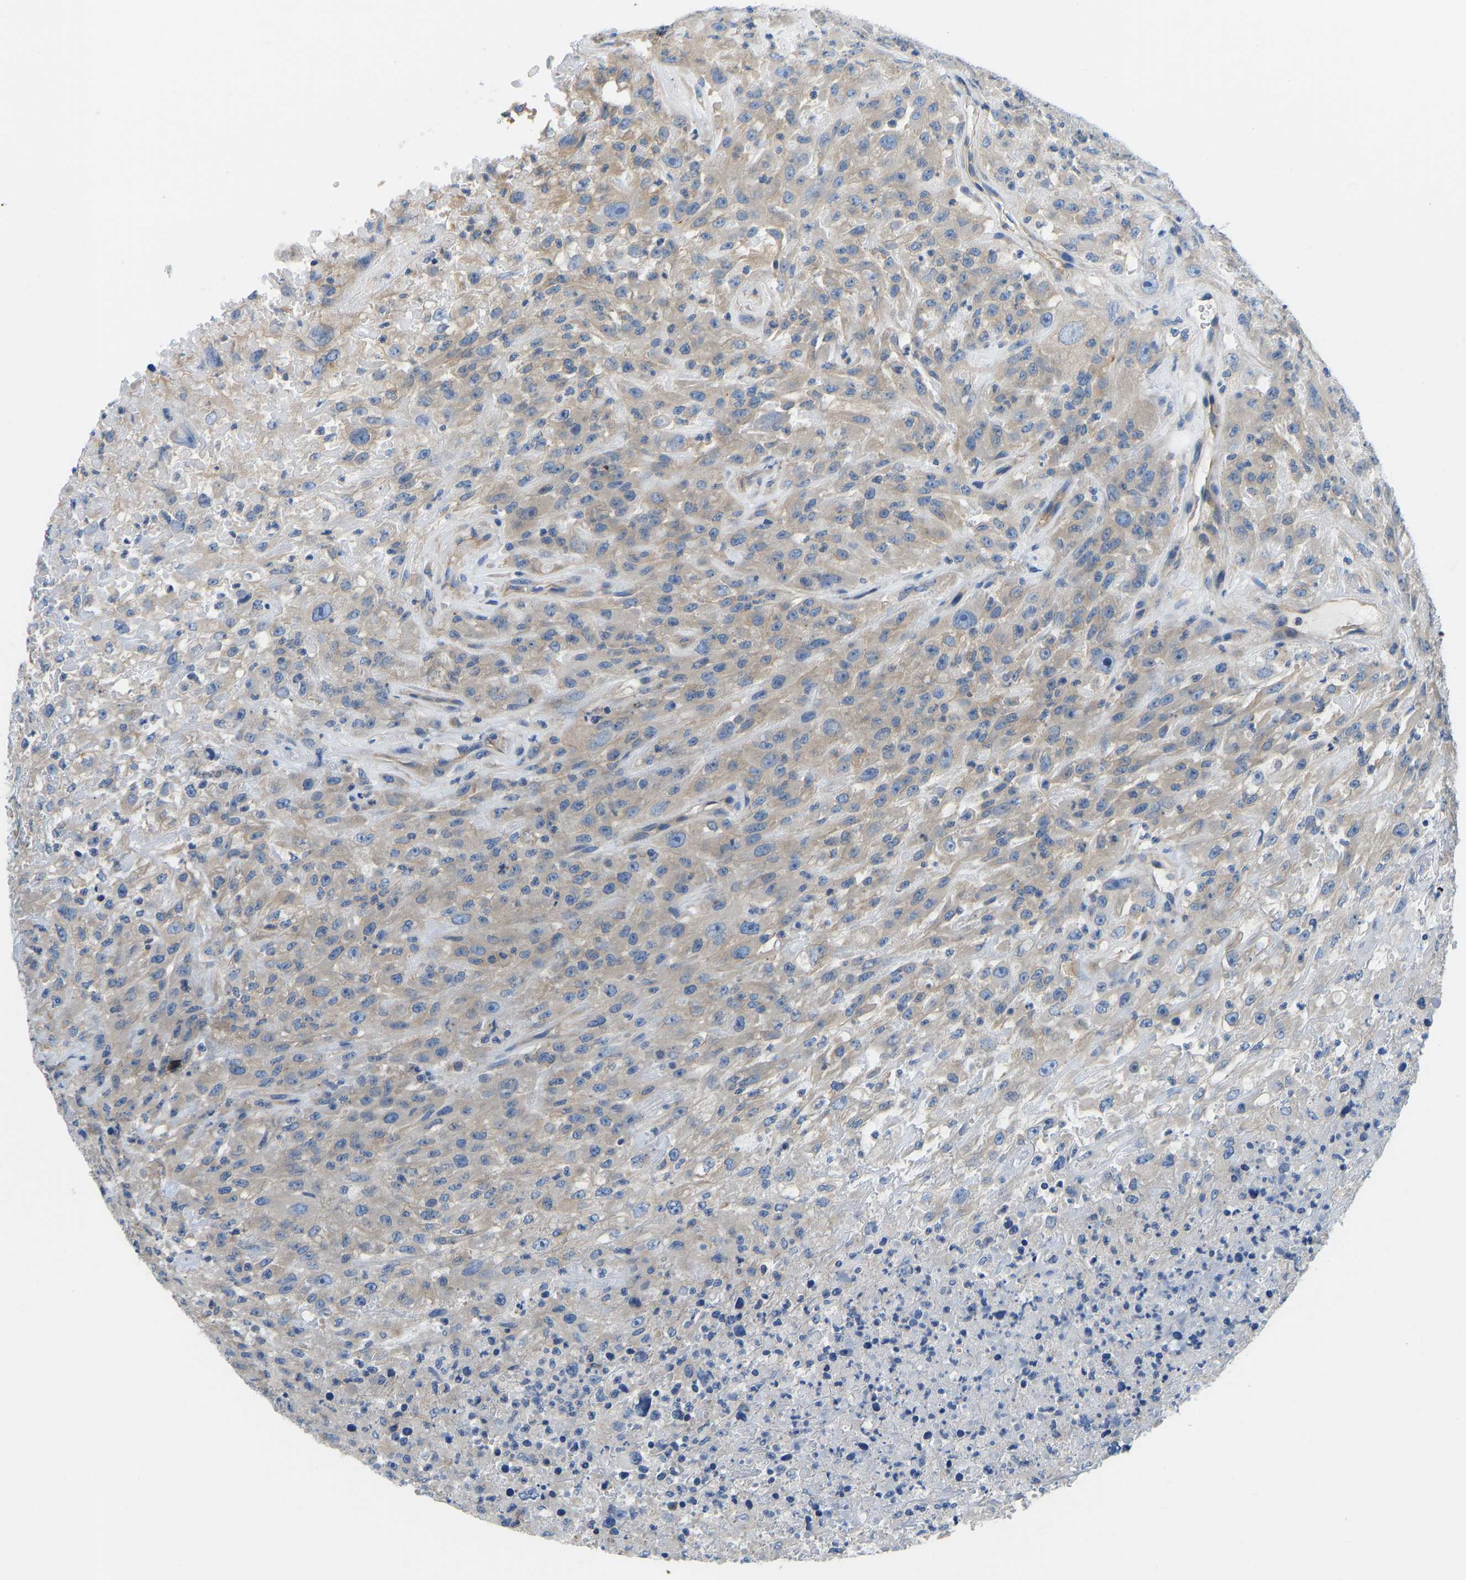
{"staining": {"intensity": "weak", "quantity": "25%-75%", "location": "cytoplasmic/membranous"}, "tissue": "urothelial cancer", "cell_type": "Tumor cells", "image_type": "cancer", "snomed": [{"axis": "morphology", "description": "Urothelial carcinoma, High grade"}, {"axis": "topography", "description": "Urinary bladder"}], "caption": "Immunohistochemistry micrograph of neoplastic tissue: urothelial carcinoma (high-grade) stained using immunohistochemistry exhibits low levels of weak protein expression localized specifically in the cytoplasmic/membranous of tumor cells, appearing as a cytoplasmic/membranous brown color.", "gene": "CHAD", "patient": {"sex": "male", "age": 46}}